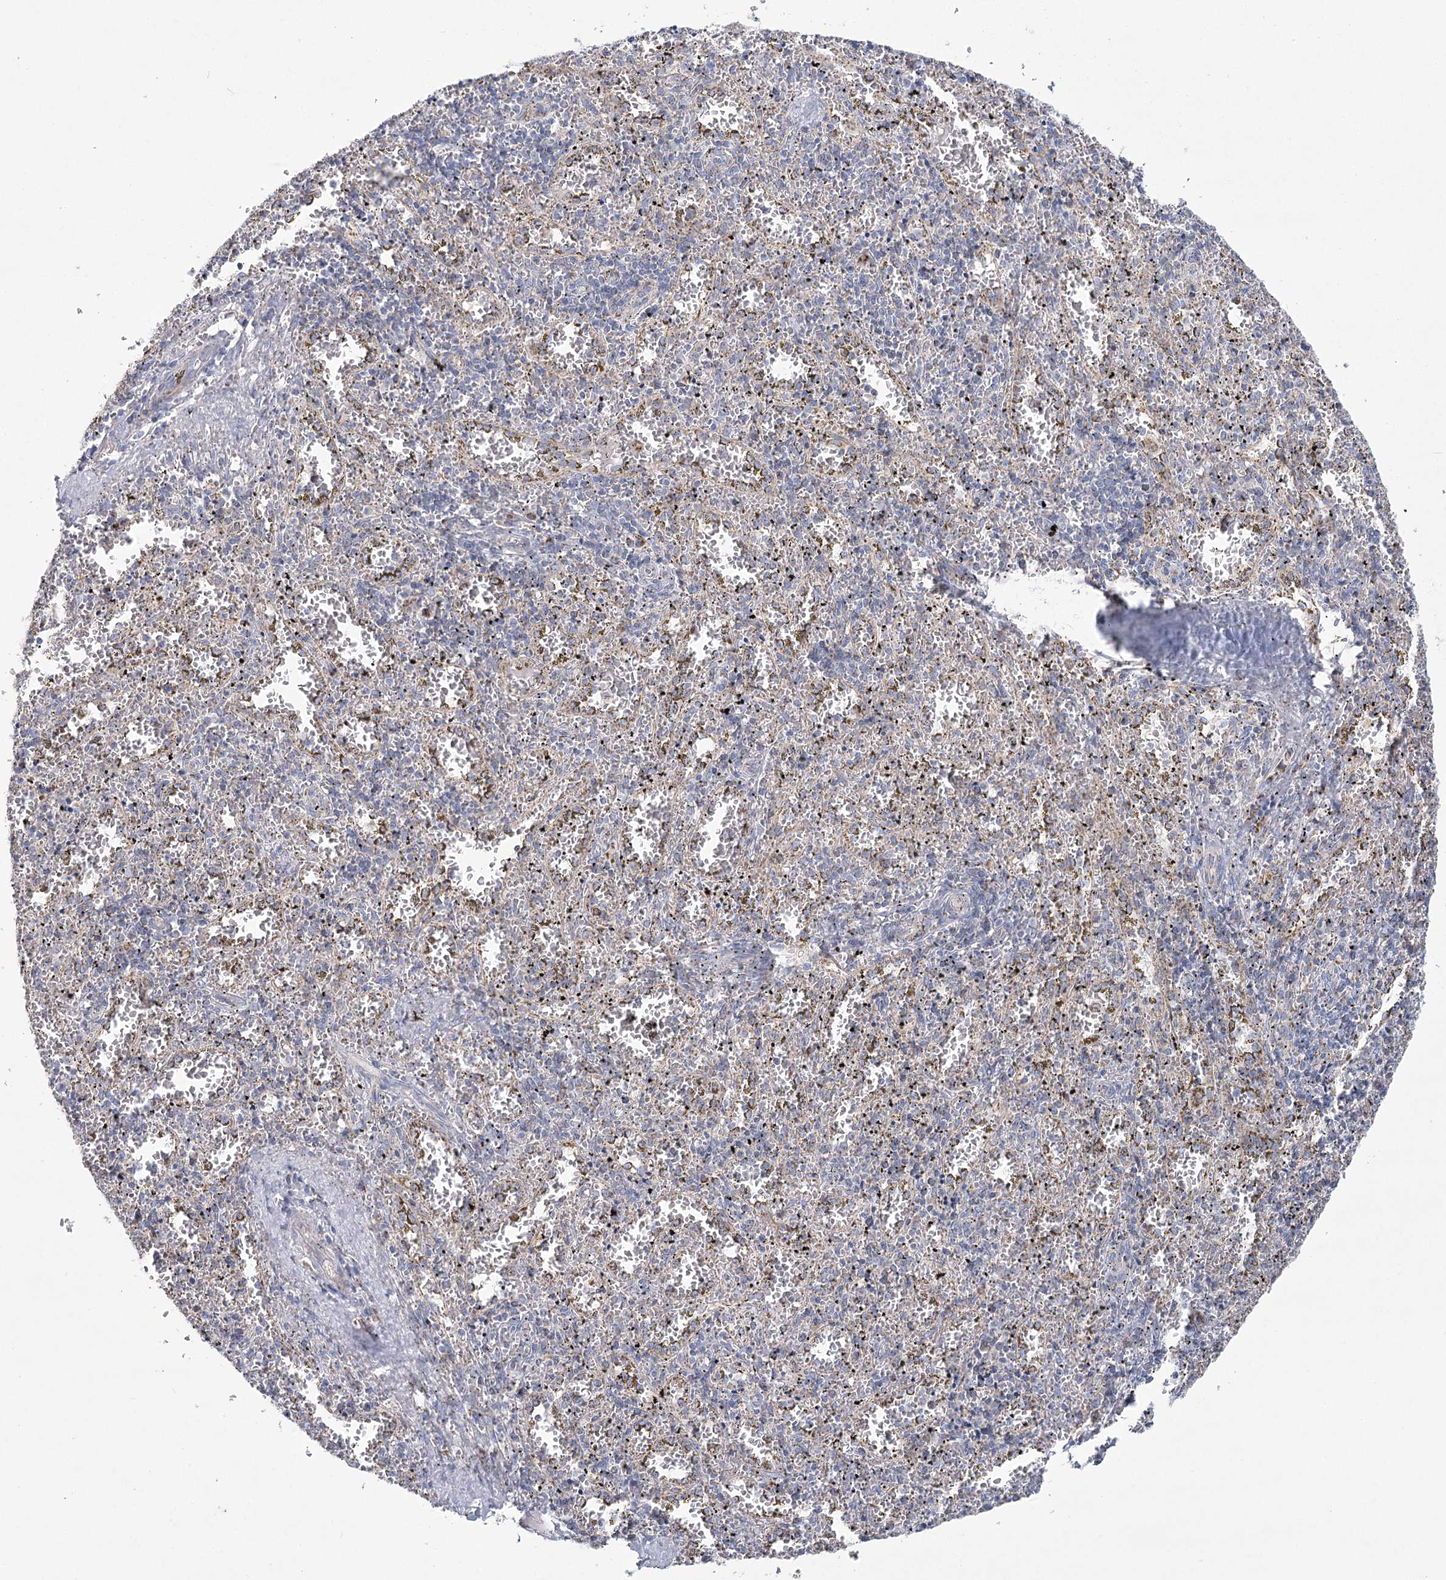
{"staining": {"intensity": "weak", "quantity": "<25%", "location": "cytoplasmic/membranous"}, "tissue": "spleen", "cell_type": "Cells in red pulp", "image_type": "normal", "snomed": [{"axis": "morphology", "description": "Normal tissue, NOS"}, {"axis": "topography", "description": "Spleen"}], "caption": "This is an immunohistochemistry micrograph of unremarkable human spleen. There is no expression in cells in red pulp.", "gene": "SNX7", "patient": {"sex": "male", "age": 11}}